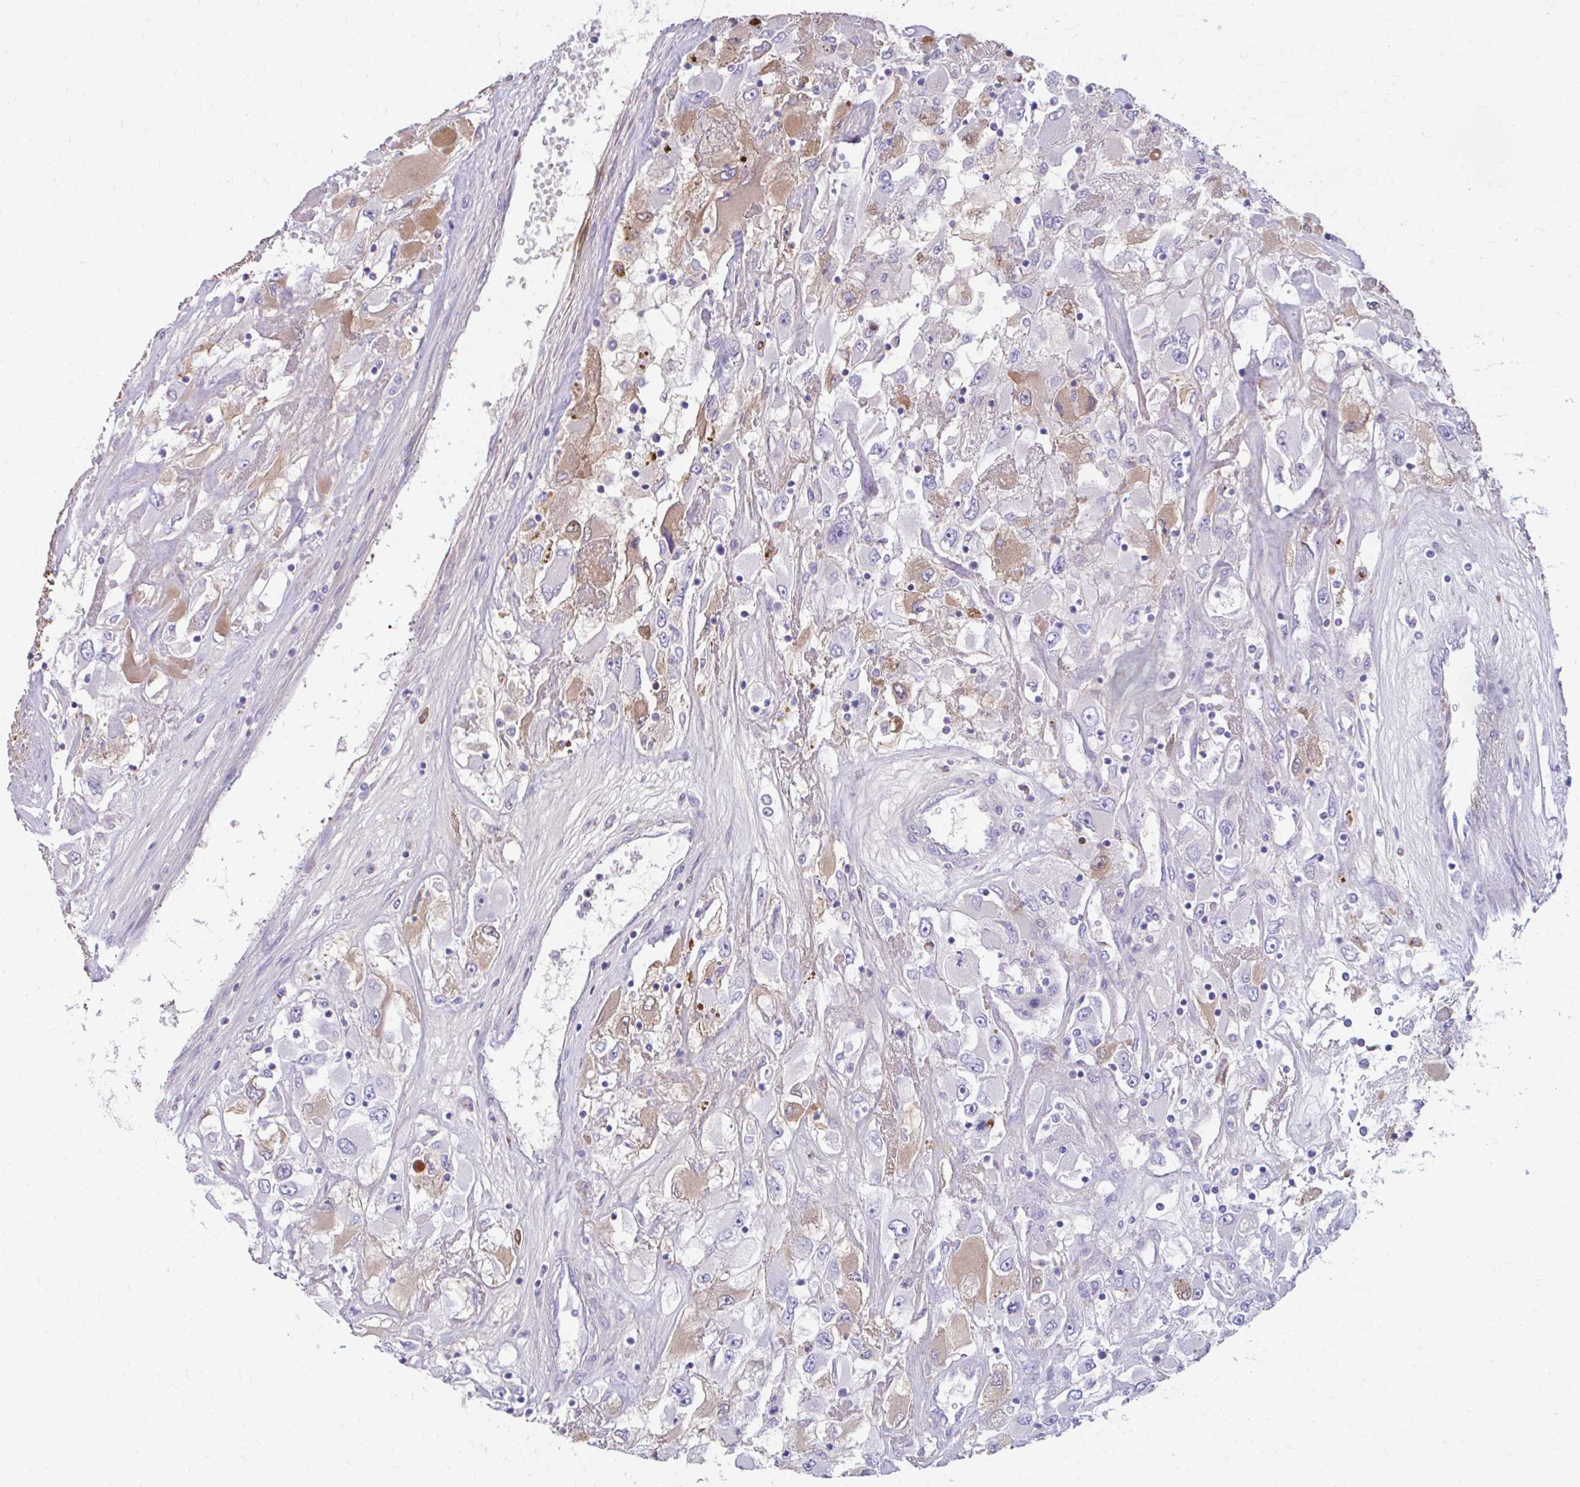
{"staining": {"intensity": "weak", "quantity": "<25%", "location": "cytoplasmic/membranous"}, "tissue": "renal cancer", "cell_type": "Tumor cells", "image_type": "cancer", "snomed": [{"axis": "morphology", "description": "Adenocarcinoma, NOS"}, {"axis": "topography", "description": "Kidney"}], "caption": "Renal cancer (adenocarcinoma) was stained to show a protein in brown. There is no significant positivity in tumor cells.", "gene": "CFH", "patient": {"sex": "female", "age": 52}}